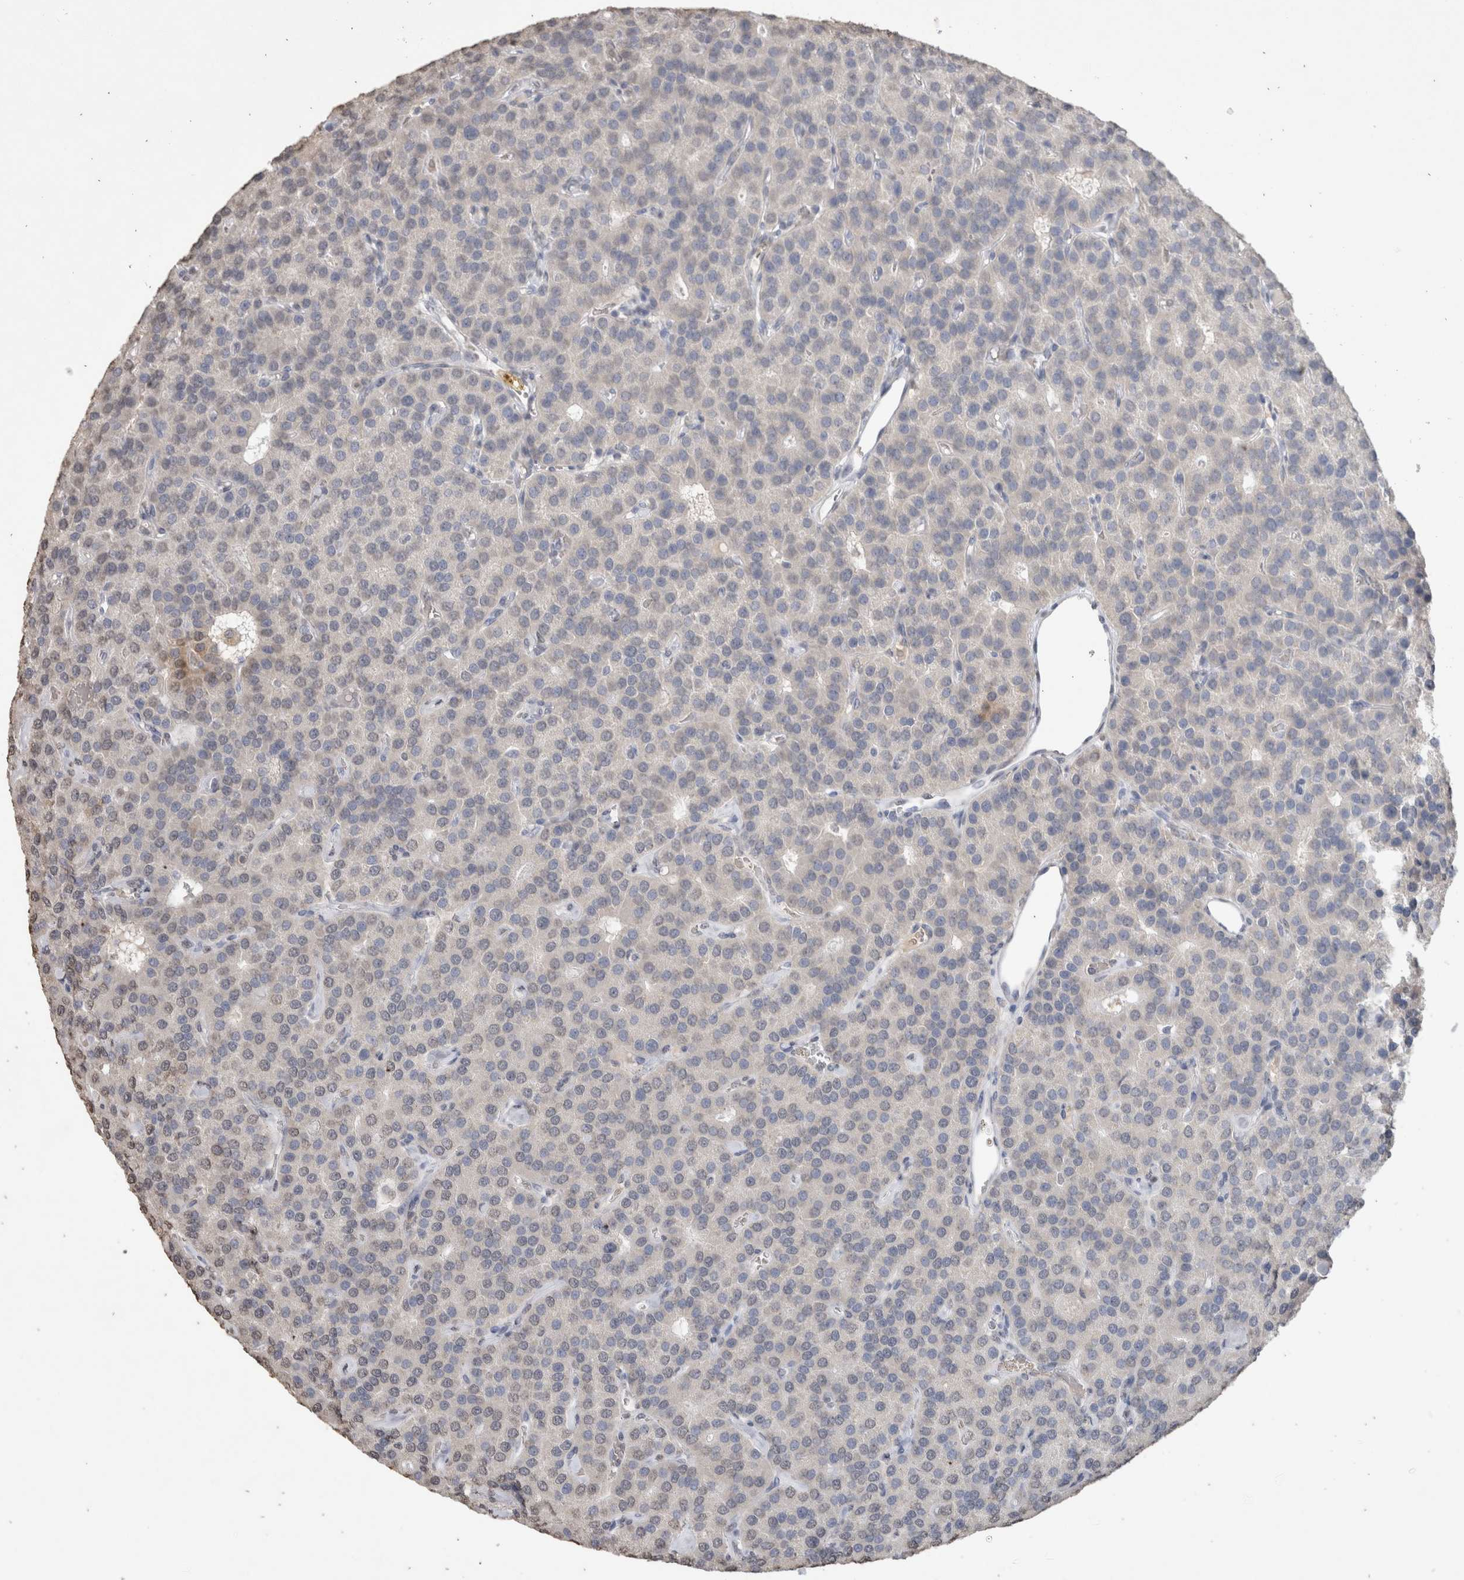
{"staining": {"intensity": "negative", "quantity": "none", "location": "none"}, "tissue": "parathyroid gland", "cell_type": "Glandular cells", "image_type": "normal", "snomed": [{"axis": "morphology", "description": "Normal tissue, NOS"}, {"axis": "morphology", "description": "Adenoma, NOS"}, {"axis": "topography", "description": "Parathyroid gland"}], "caption": "This image is of normal parathyroid gland stained with immunohistochemistry (IHC) to label a protein in brown with the nuclei are counter-stained blue. There is no positivity in glandular cells.", "gene": "LGALS2", "patient": {"sex": "female", "age": 86}}